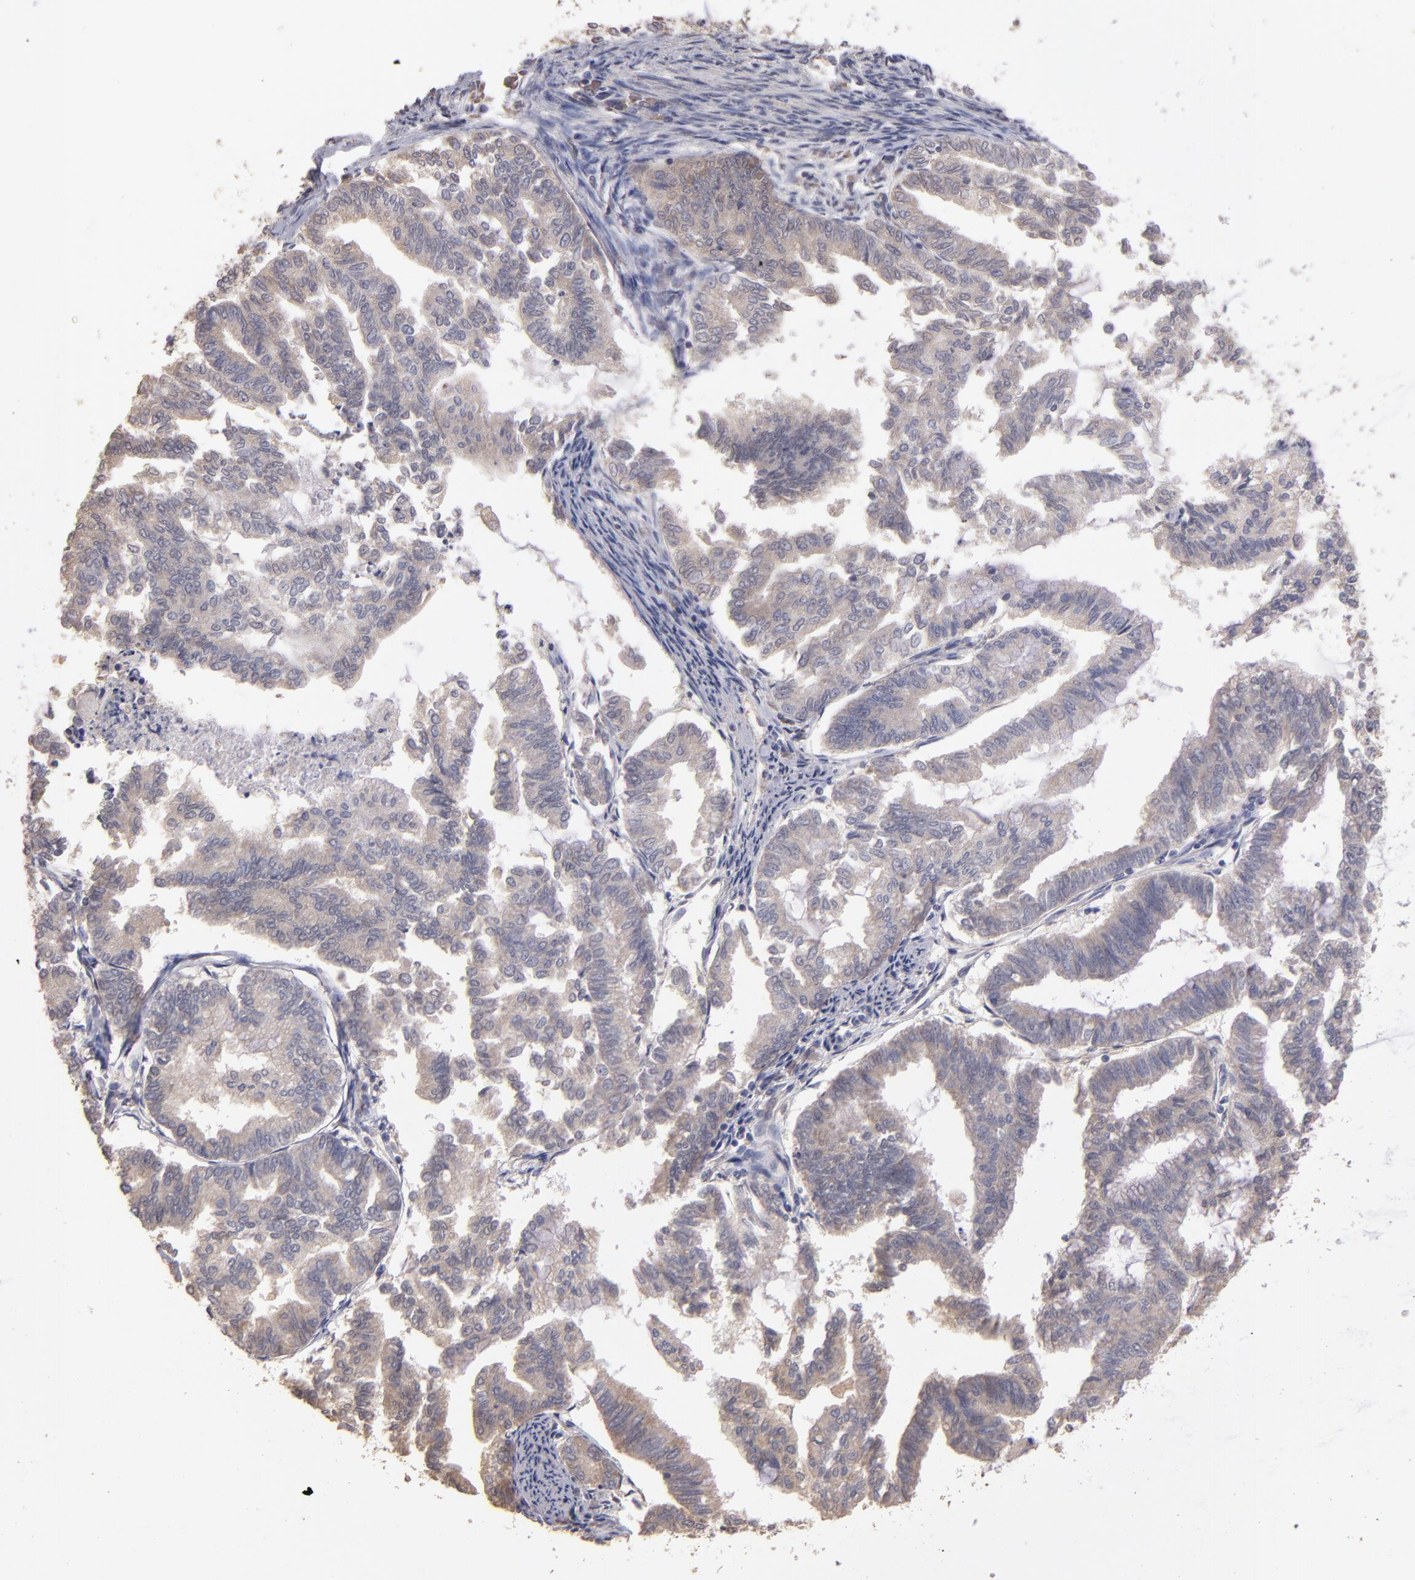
{"staining": {"intensity": "weak", "quantity": "<25%", "location": "cytoplasmic/membranous"}, "tissue": "endometrial cancer", "cell_type": "Tumor cells", "image_type": "cancer", "snomed": [{"axis": "morphology", "description": "Adenocarcinoma, NOS"}, {"axis": "topography", "description": "Endometrium"}], "caption": "The immunohistochemistry micrograph has no significant positivity in tumor cells of endometrial cancer (adenocarcinoma) tissue.", "gene": "GNAZ", "patient": {"sex": "female", "age": 79}}